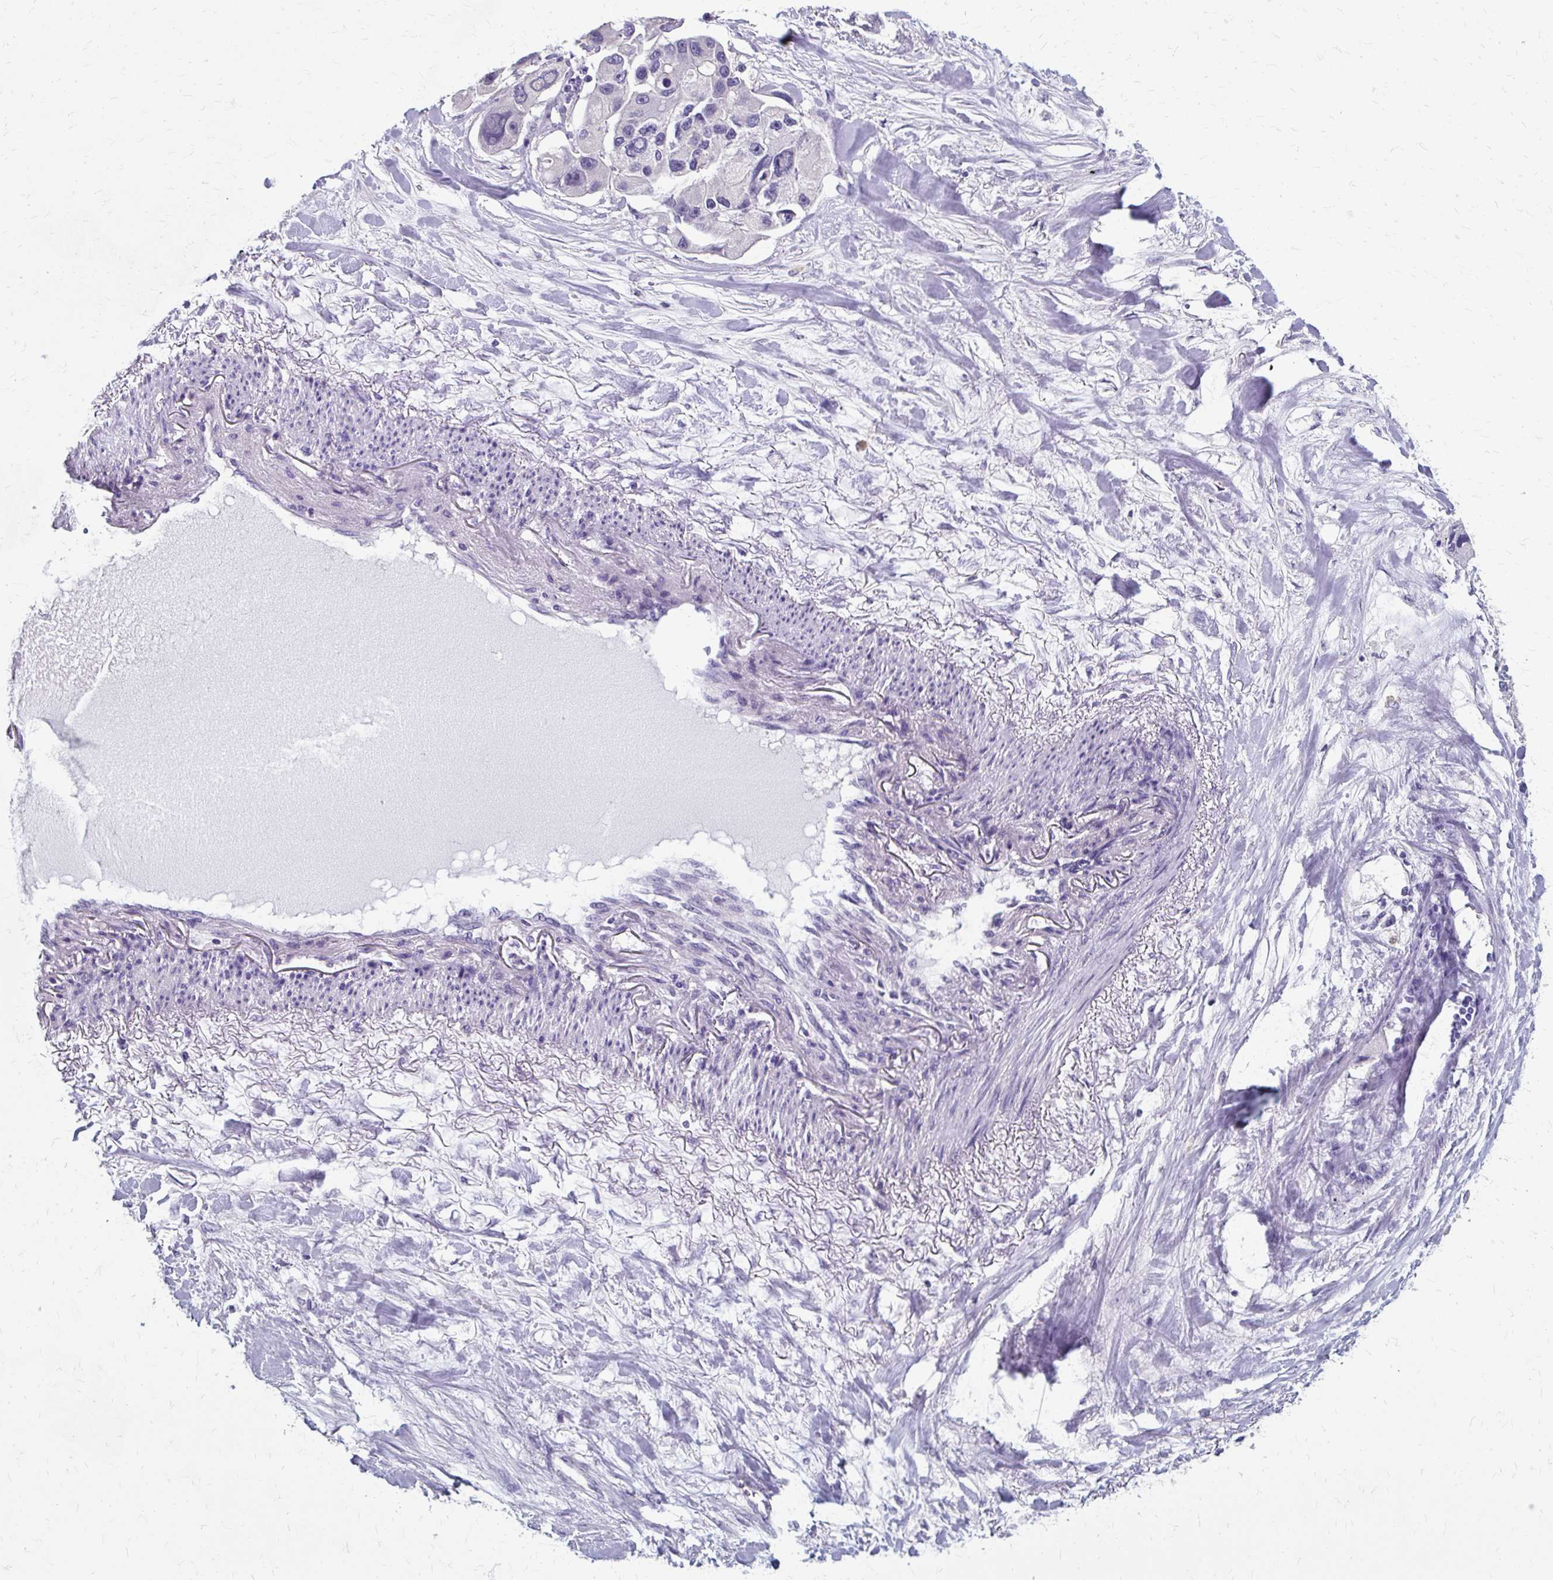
{"staining": {"intensity": "negative", "quantity": "none", "location": "none"}, "tissue": "lung cancer", "cell_type": "Tumor cells", "image_type": "cancer", "snomed": [{"axis": "morphology", "description": "Adenocarcinoma, NOS"}, {"axis": "topography", "description": "Lung"}], "caption": "DAB immunohistochemical staining of human lung adenocarcinoma exhibits no significant positivity in tumor cells.", "gene": "KLHL24", "patient": {"sex": "female", "age": 54}}